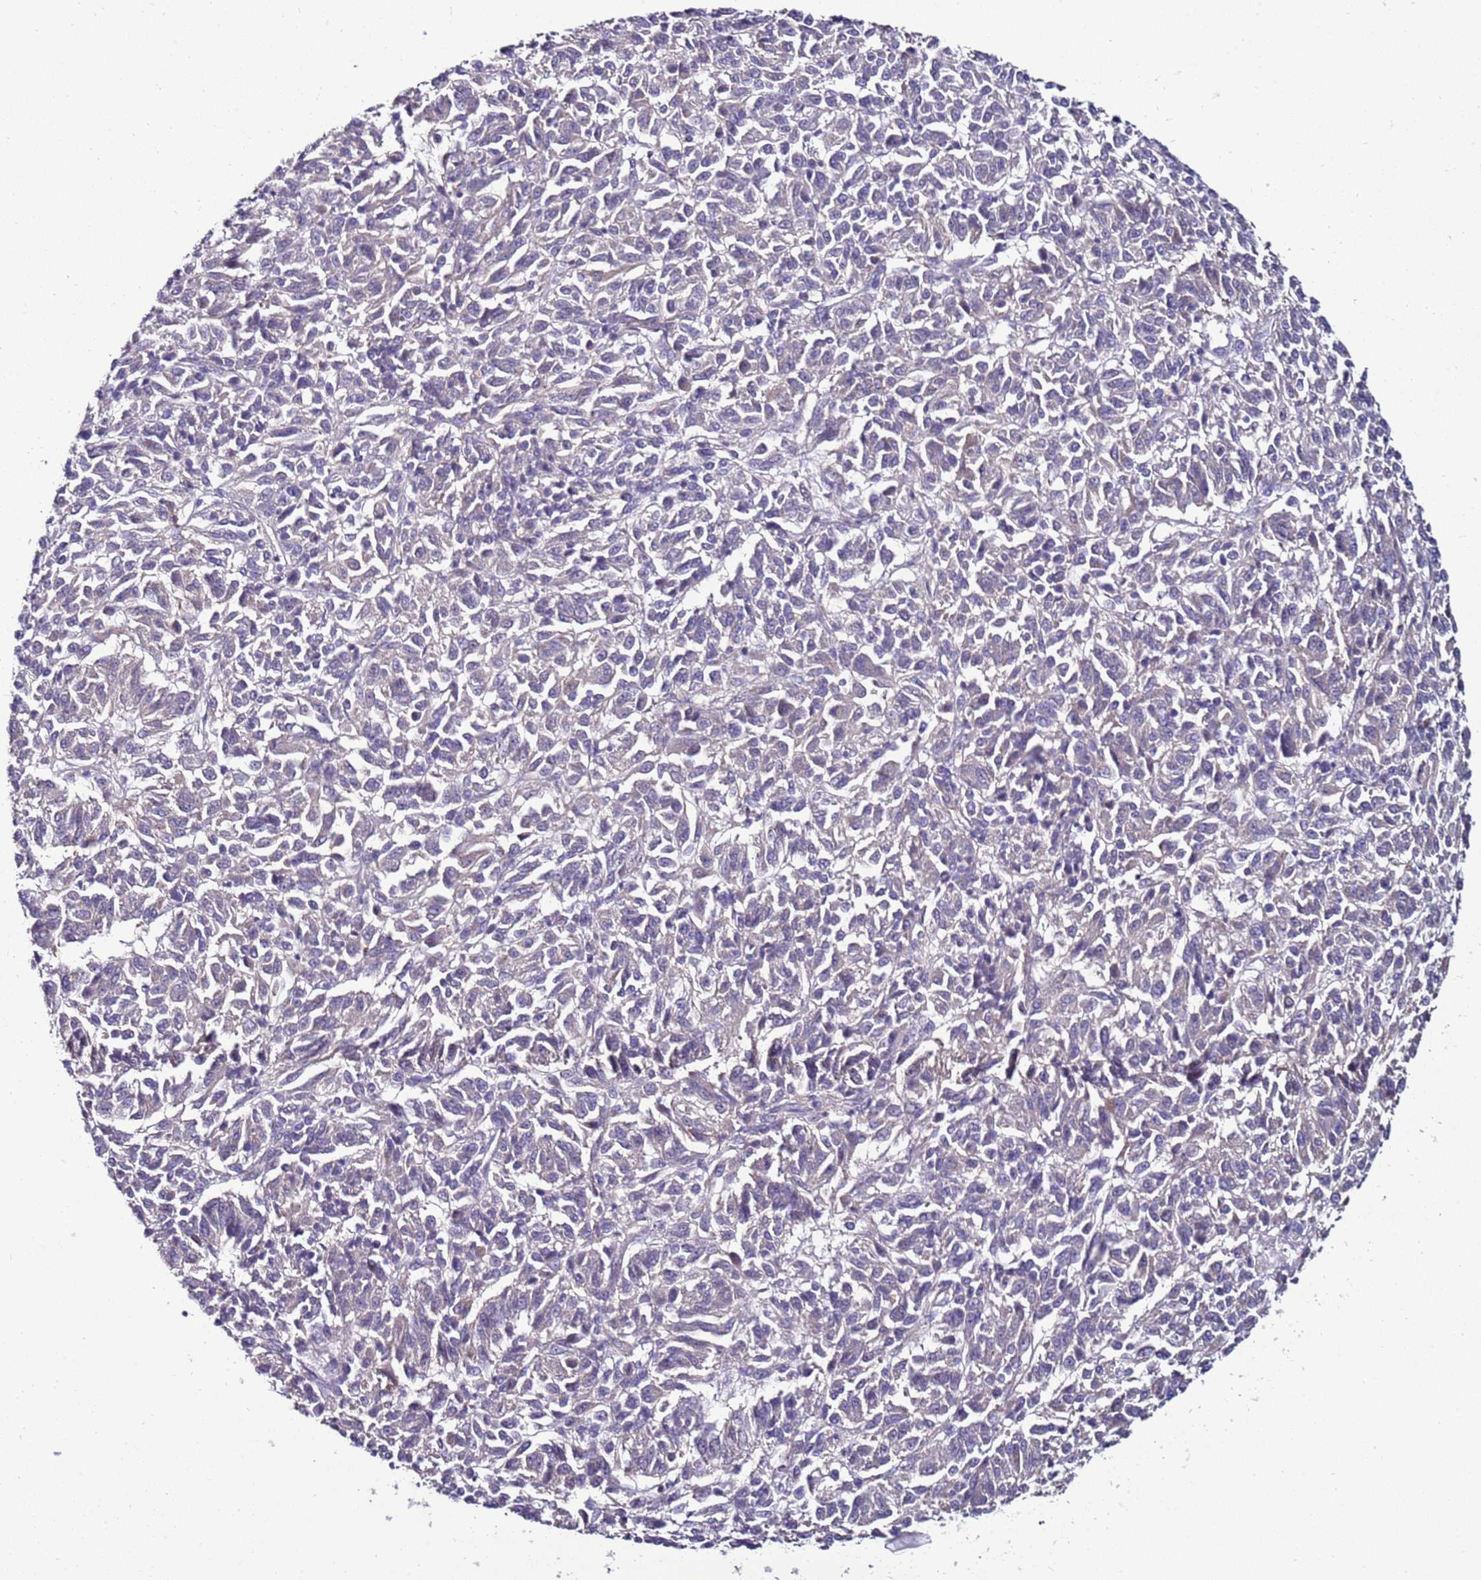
{"staining": {"intensity": "negative", "quantity": "none", "location": "none"}, "tissue": "melanoma", "cell_type": "Tumor cells", "image_type": "cancer", "snomed": [{"axis": "morphology", "description": "Malignant melanoma, Metastatic site"}, {"axis": "topography", "description": "Lung"}], "caption": "An IHC histopathology image of melanoma is shown. There is no staining in tumor cells of melanoma.", "gene": "GPN3", "patient": {"sex": "male", "age": 64}}